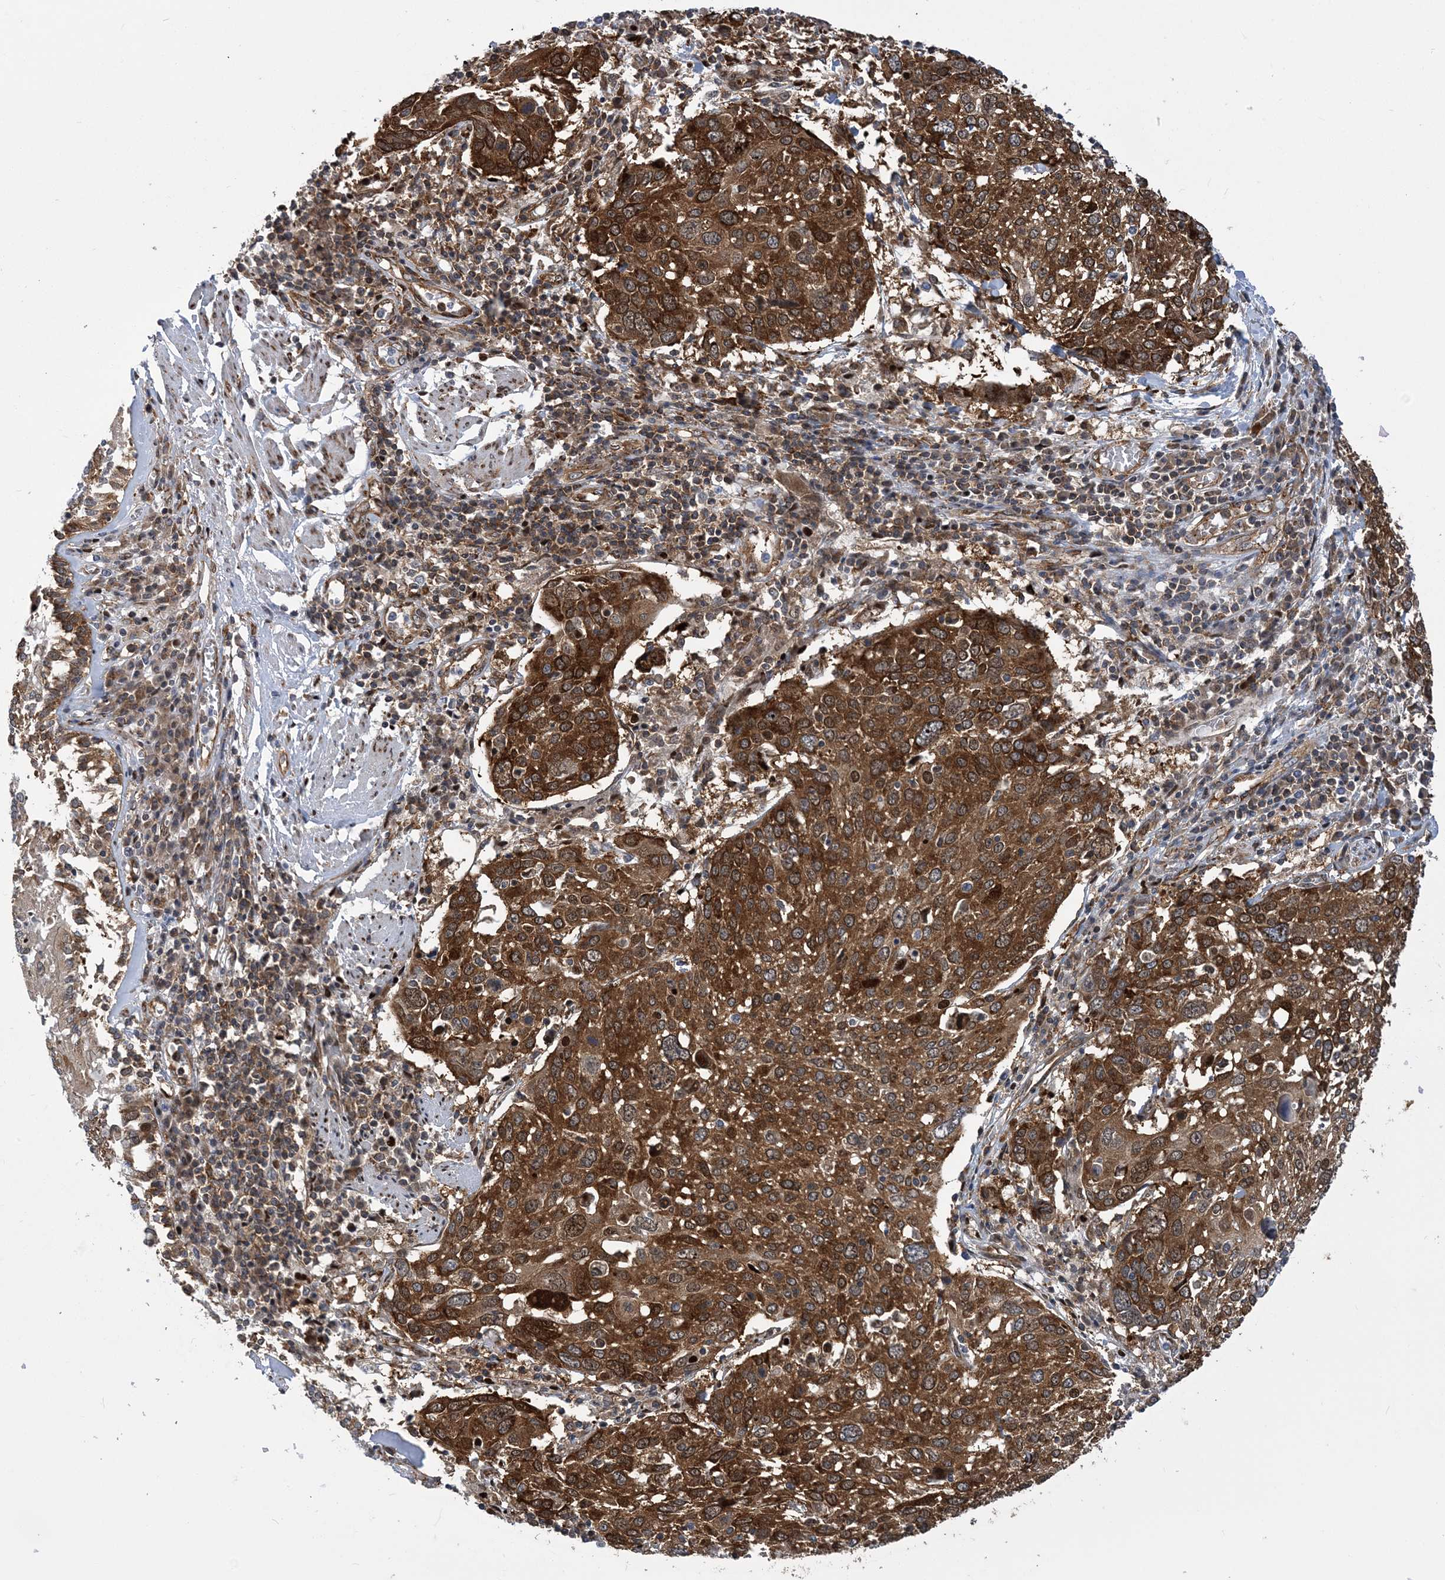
{"staining": {"intensity": "strong", "quantity": ">75%", "location": "cytoplasmic/membranous,nuclear"}, "tissue": "lung cancer", "cell_type": "Tumor cells", "image_type": "cancer", "snomed": [{"axis": "morphology", "description": "Squamous cell carcinoma, NOS"}, {"axis": "topography", "description": "Lung"}], "caption": "A high-resolution image shows IHC staining of lung cancer (squamous cell carcinoma), which exhibits strong cytoplasmic/membranous and nuclear positivity in about >75% of tumor cells. (brown staining indicates protein expression, while blue staining denotes nuclei).", "gene": "PHF1", "patient": {"sex": "male", "age": 65}}